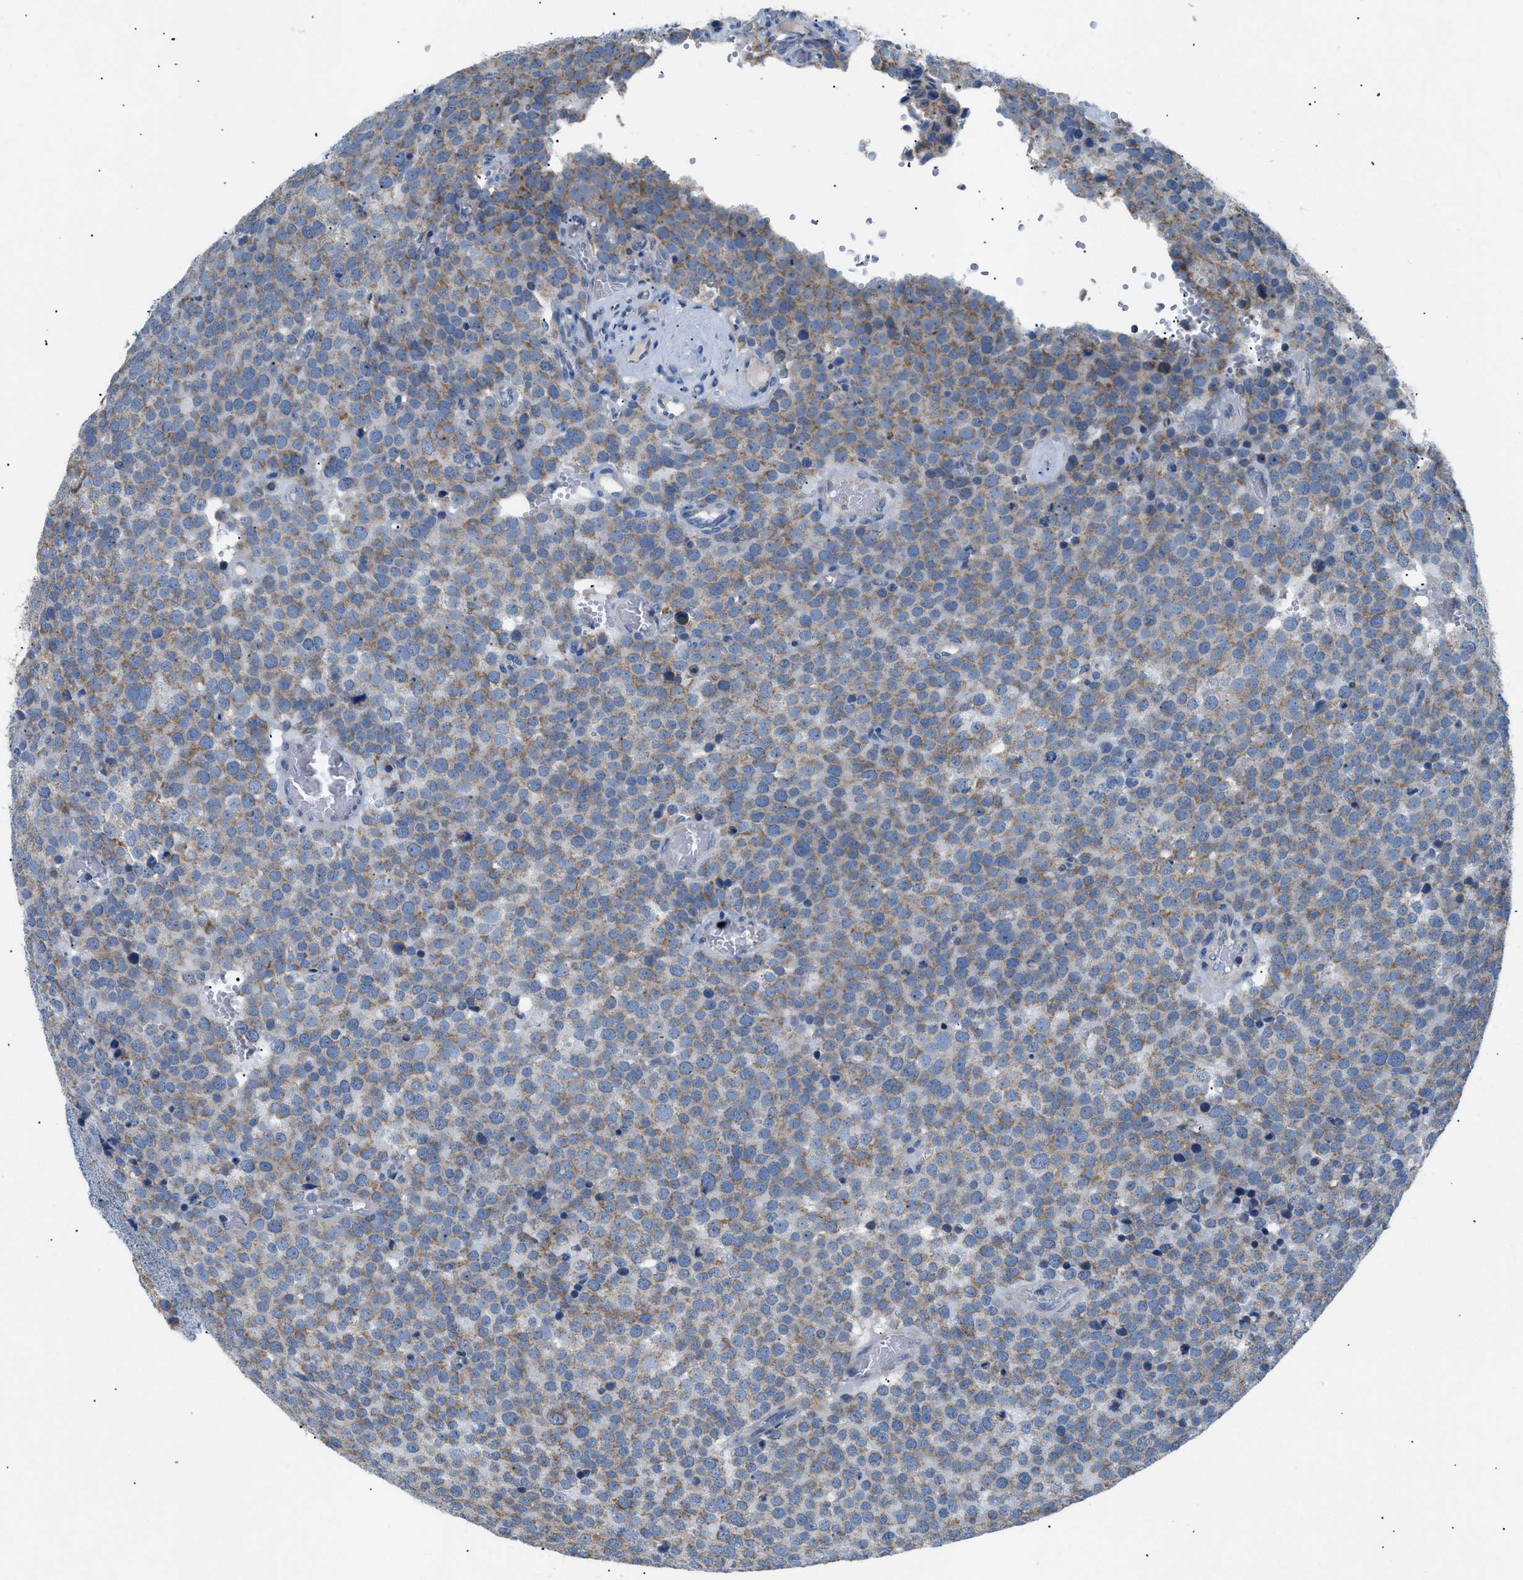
{"staining": {"intensity": "moderate", "quantity": "25%-75%", "location": "cytoplasmic/membranous"}, "tissue": "testis cancer", "cell_type": "Tumor cells", "image_type": "cancer", "snomed": [{"axis": "morphology", "description": "Normal tissue, NOS"}, {"axis": "morphology", "description": "Seminoma, NOS"}, {"axis": "topography", "description": "Testis"}], "caption": "A micrograph of human testis cancer (seminoma) stained for a protein exhibits moderate cytoplasmic/membranous brown staining in tumor cells.", "gene": "ILDR1", "patient": {"sex": "male", "age": 71}}